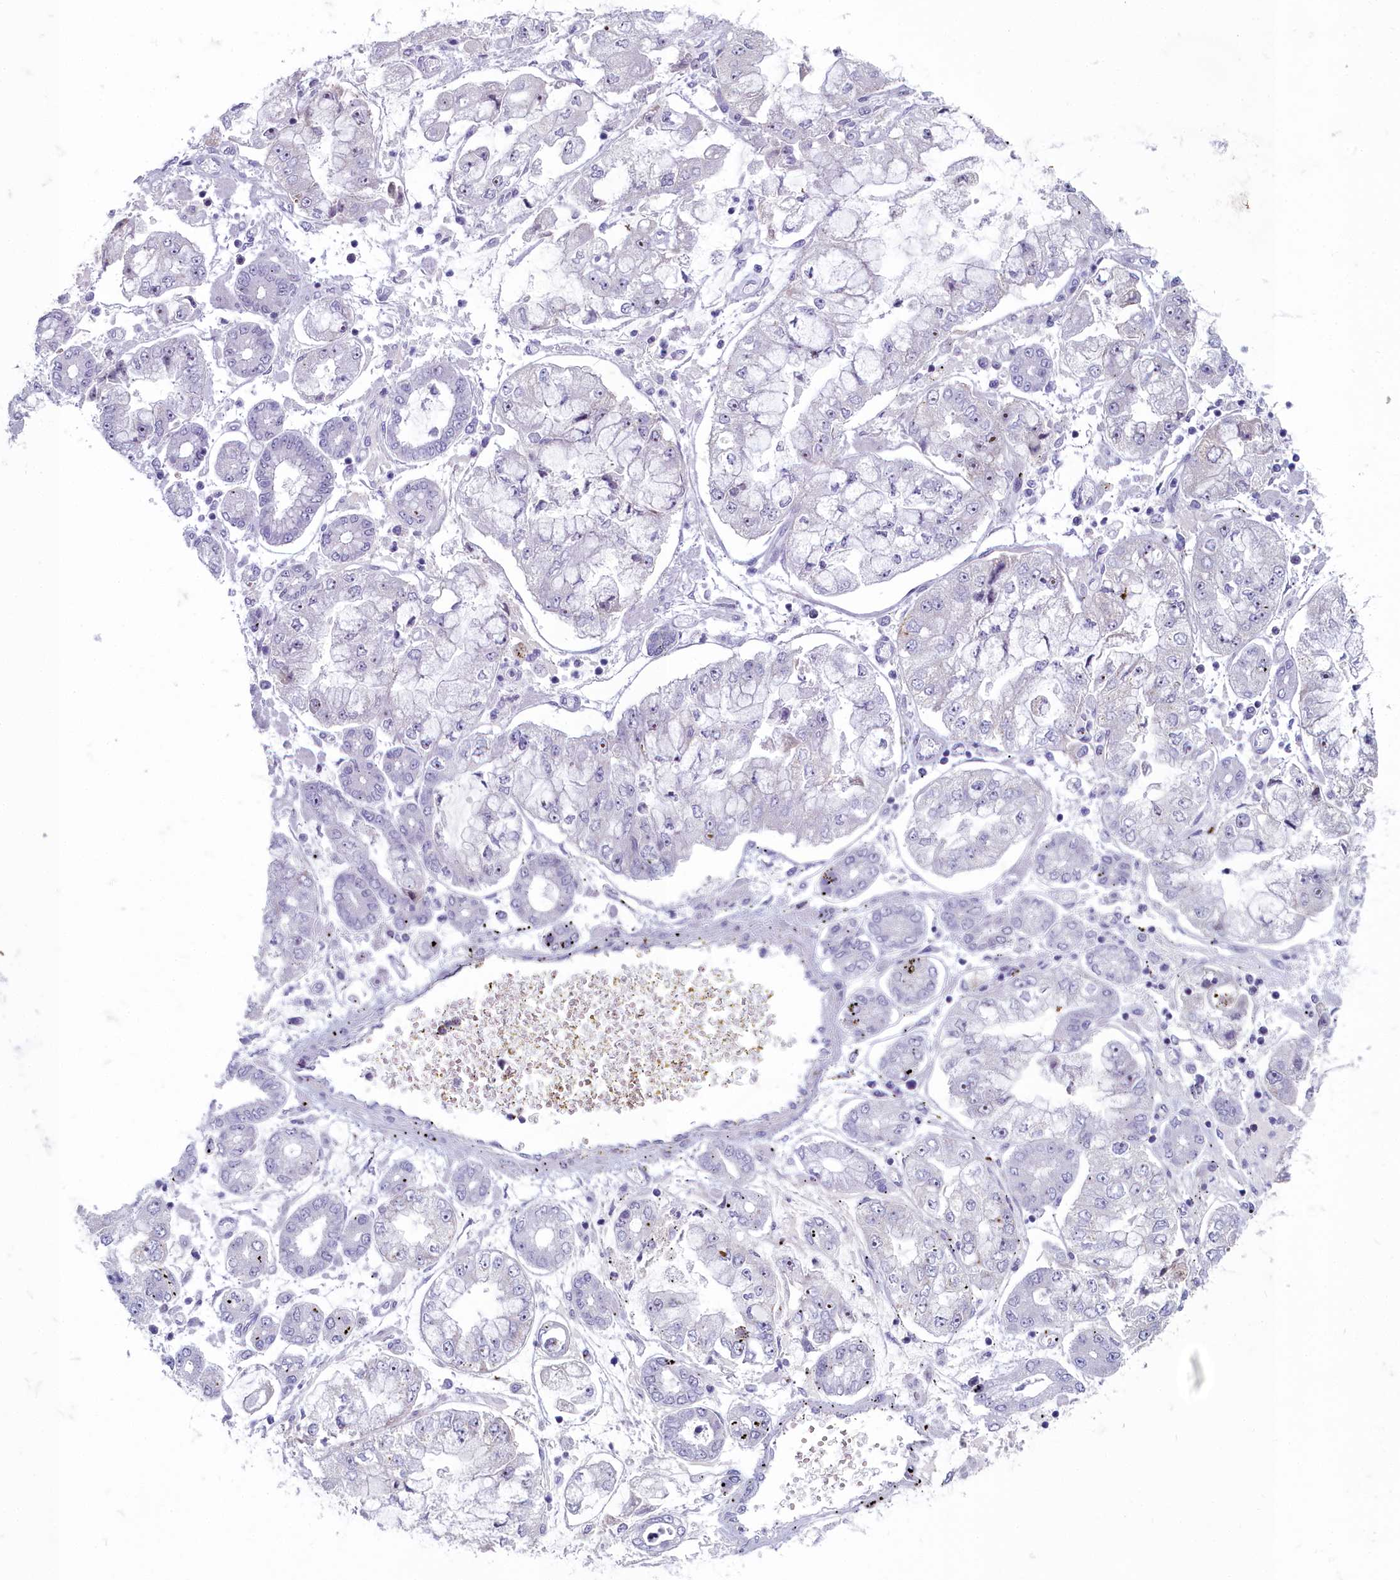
{"staining": {"intensity": "negative", "quantity": "none", "location": "none"}, "tissue": "stomach cancer", "cell_type": "Tumor cells", "image_type": "cancer", "snomed": [{"axis": "morphology", "description": "Adenocarcinoma, NOS"}, {"axis": "topography", "description": "Stomach"}], "caption": "Protein analysis of stomach cancer displays no significant staining in tumor cells. Nuclei are stained in blue.", "gene": "INSYN2A", "patient": {"sex": "male", "age": 76}}